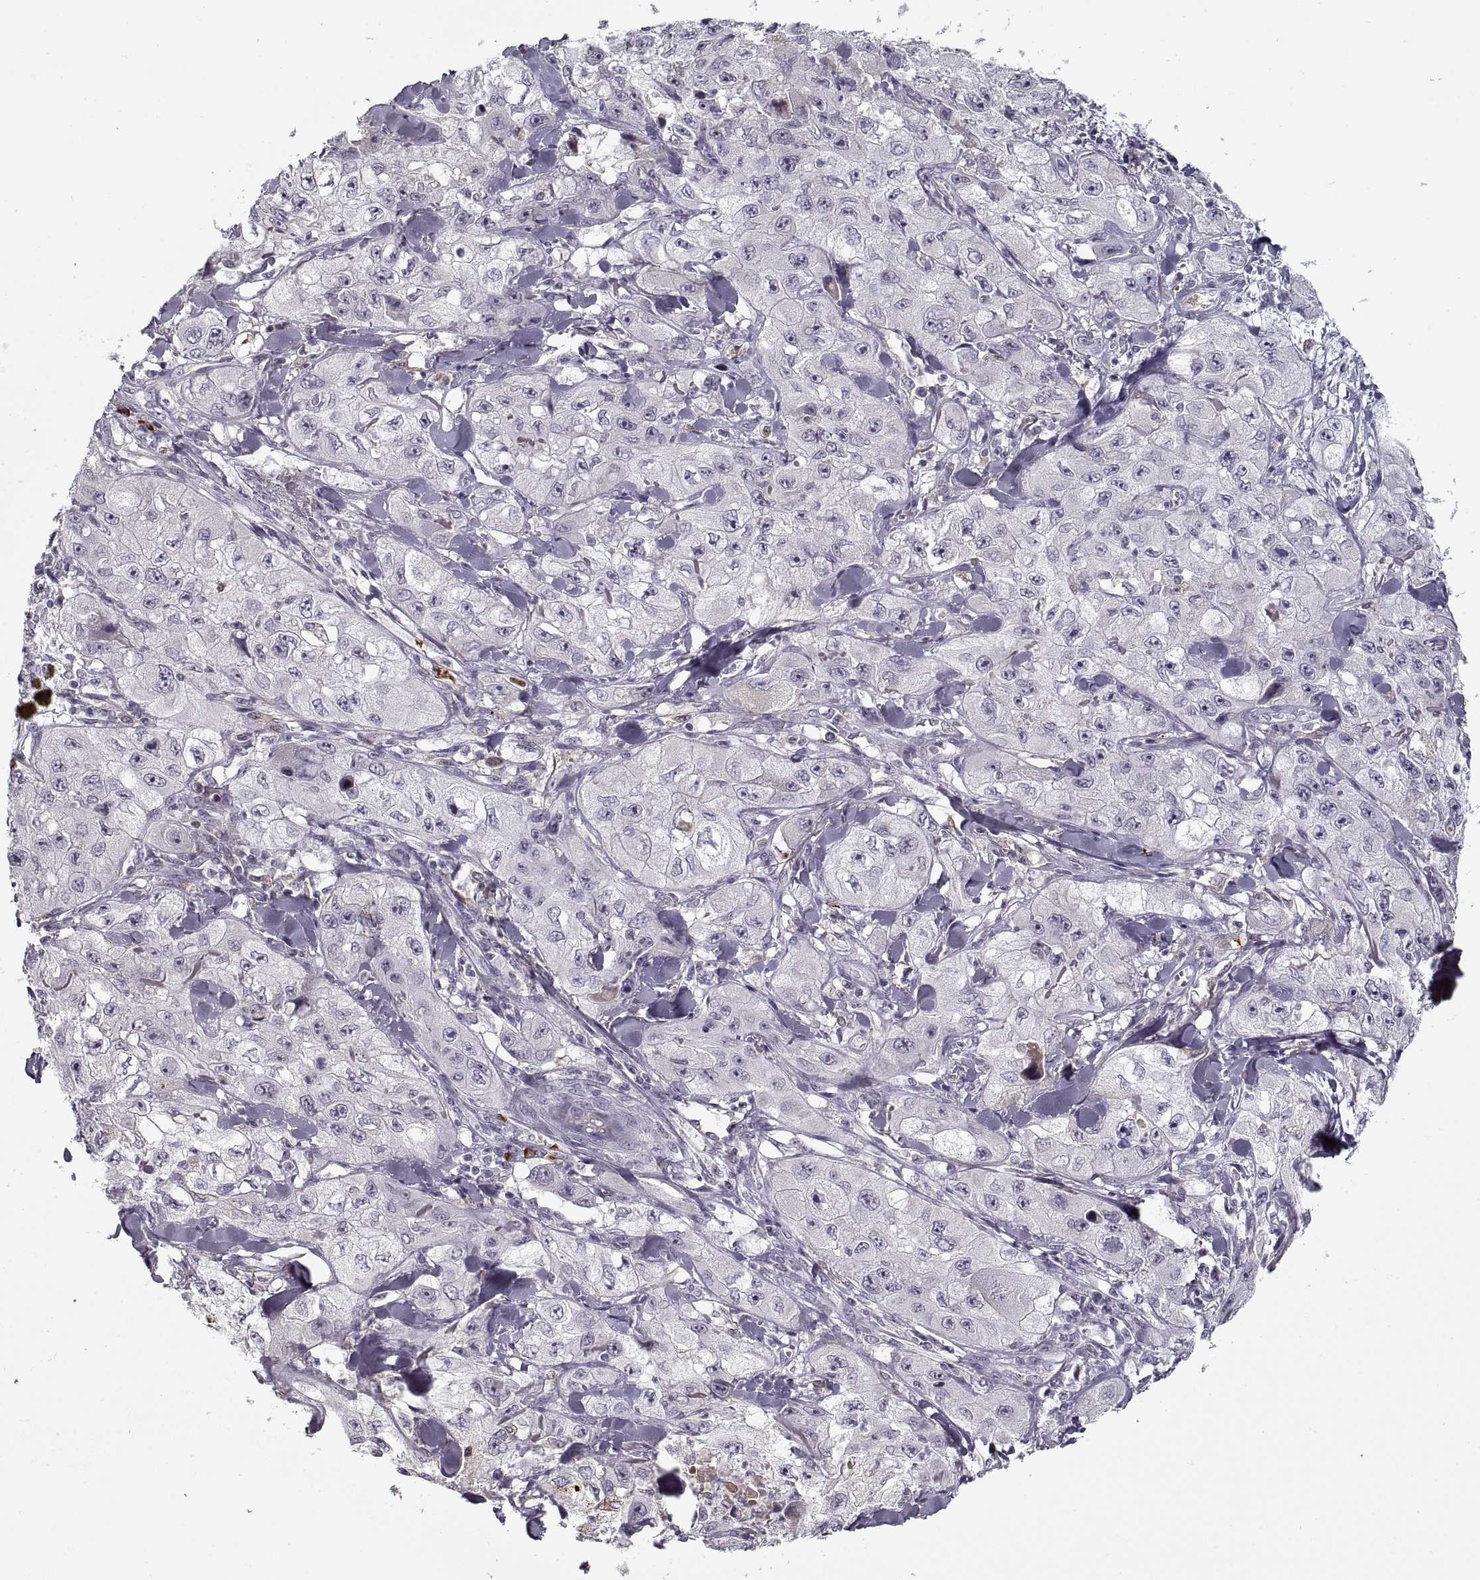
{"staining": {"intensity": "negative", "quantity": "none", "location": "none"}, "tissue": "skin cancer", "cell_type": "Tumor cells", "image_type": "cancer", "snomed": [{"axis": "morphology", "description": "Squamous cell carcinoma, NOS"}, {"axis": "topography", "description": "Skin"}, {"axis": "topography", "description": "Subcutis"}], "caption": "An image of human skin cancer (squamous cell carcinoma) is negative for staining in tumor cells.", "gene": "GAD2", "patient": {"sex": "male", "age": 73}}